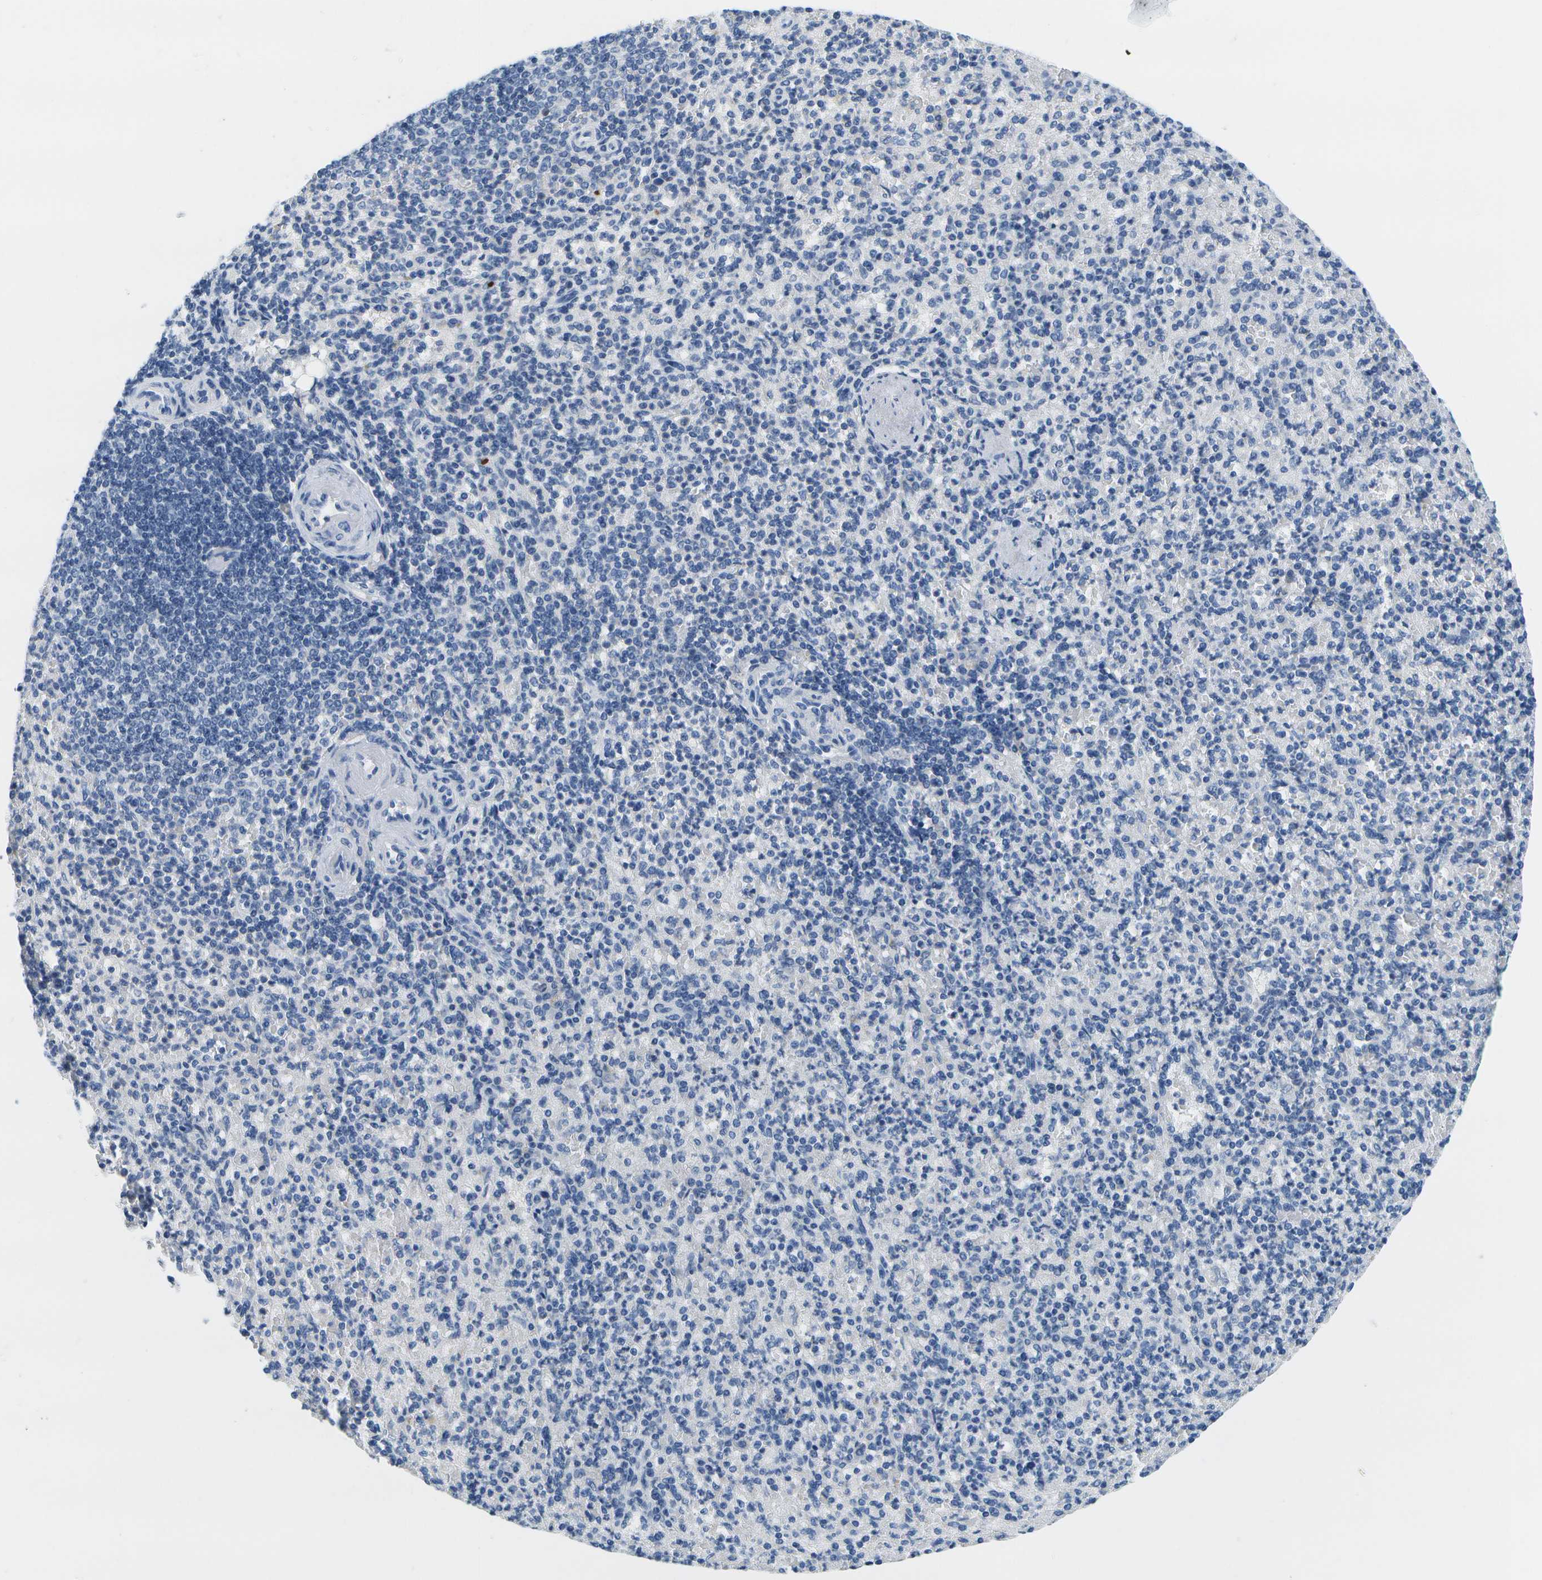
{"staining": {"intensity": "negative", "quantity": "none", "location": "none"}, "tissue": "spleen", "cell_type": "Cells in red pulp", "image_type": "normal", "snomed": [{"axis": "morphology", "description": "Normal tissue, NOS"}, {"axis": "topography", "description": "Spleen"}], "caption": "Cells in red pulp are negative for protein expression in benign human spleen. (Immunohistochemistry (ihc), brightfield microscopy, high magnification).", "gene": "SERPINA1", "patient": {"sex": "female", "age": 74}}